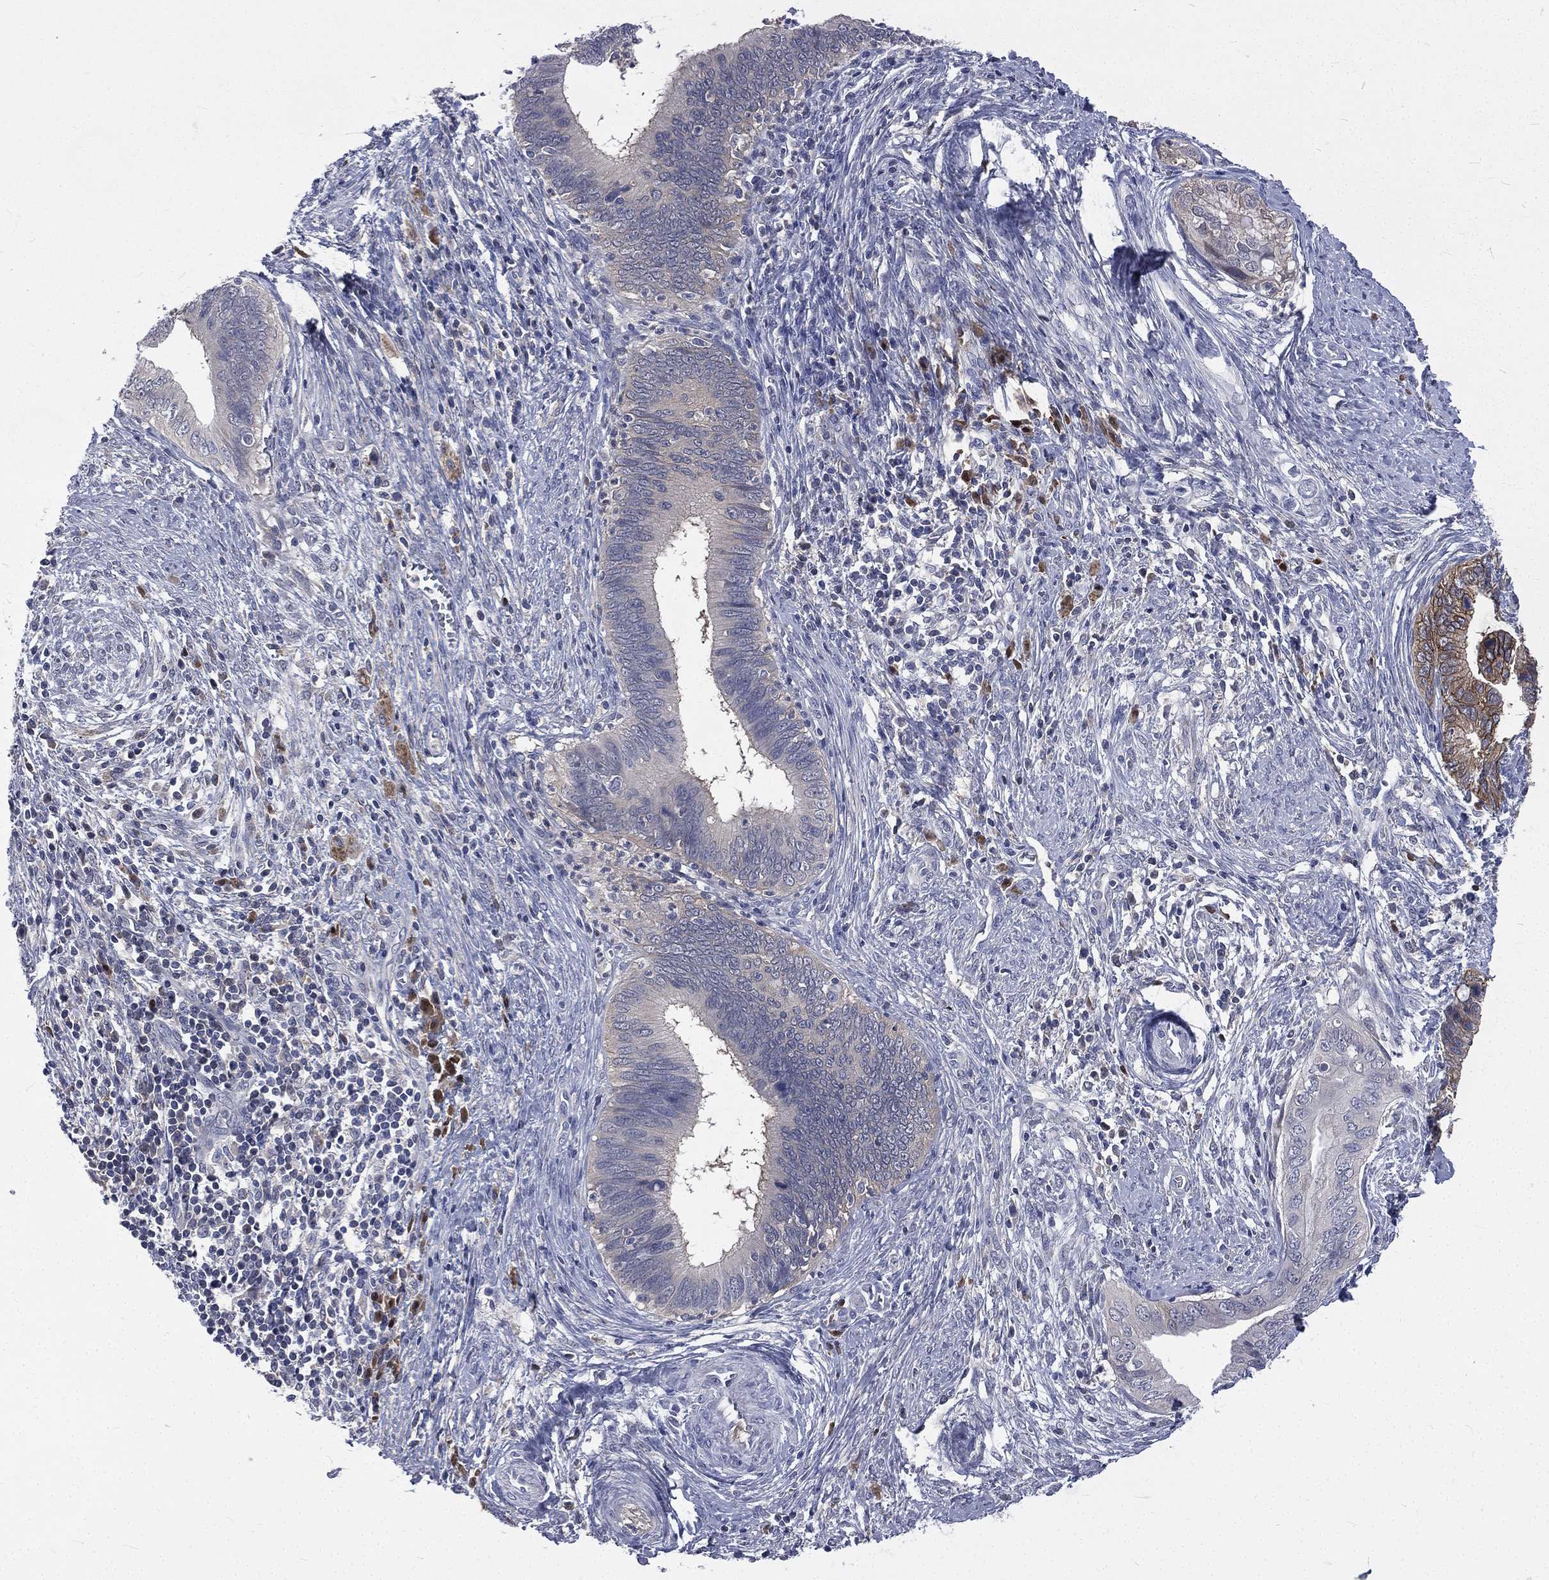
{"staining": {"intensity": "negative", "quantity": "none", "location": "none"}, "tissue": "cervical cancer", "cell_type": "Tumor cells", "image_type": "cancer", "snomed": [{"axis": "morphology", "description": "Adenocarcinoma, NOS"}, {"axis": "topography", "description": "Cervix"}], "caption": "Adenocarcinoma (cervical) was stained to show a protein in brown. There is no significant expression in tumor cells. (Stains: DAB immunohistochemistry (IHC) with hematoxylin counter stain, Microscopy: brightfield microscopy at high magnification).", "gene": "CA12", "patient": {"sex": "female", "age": 42}}